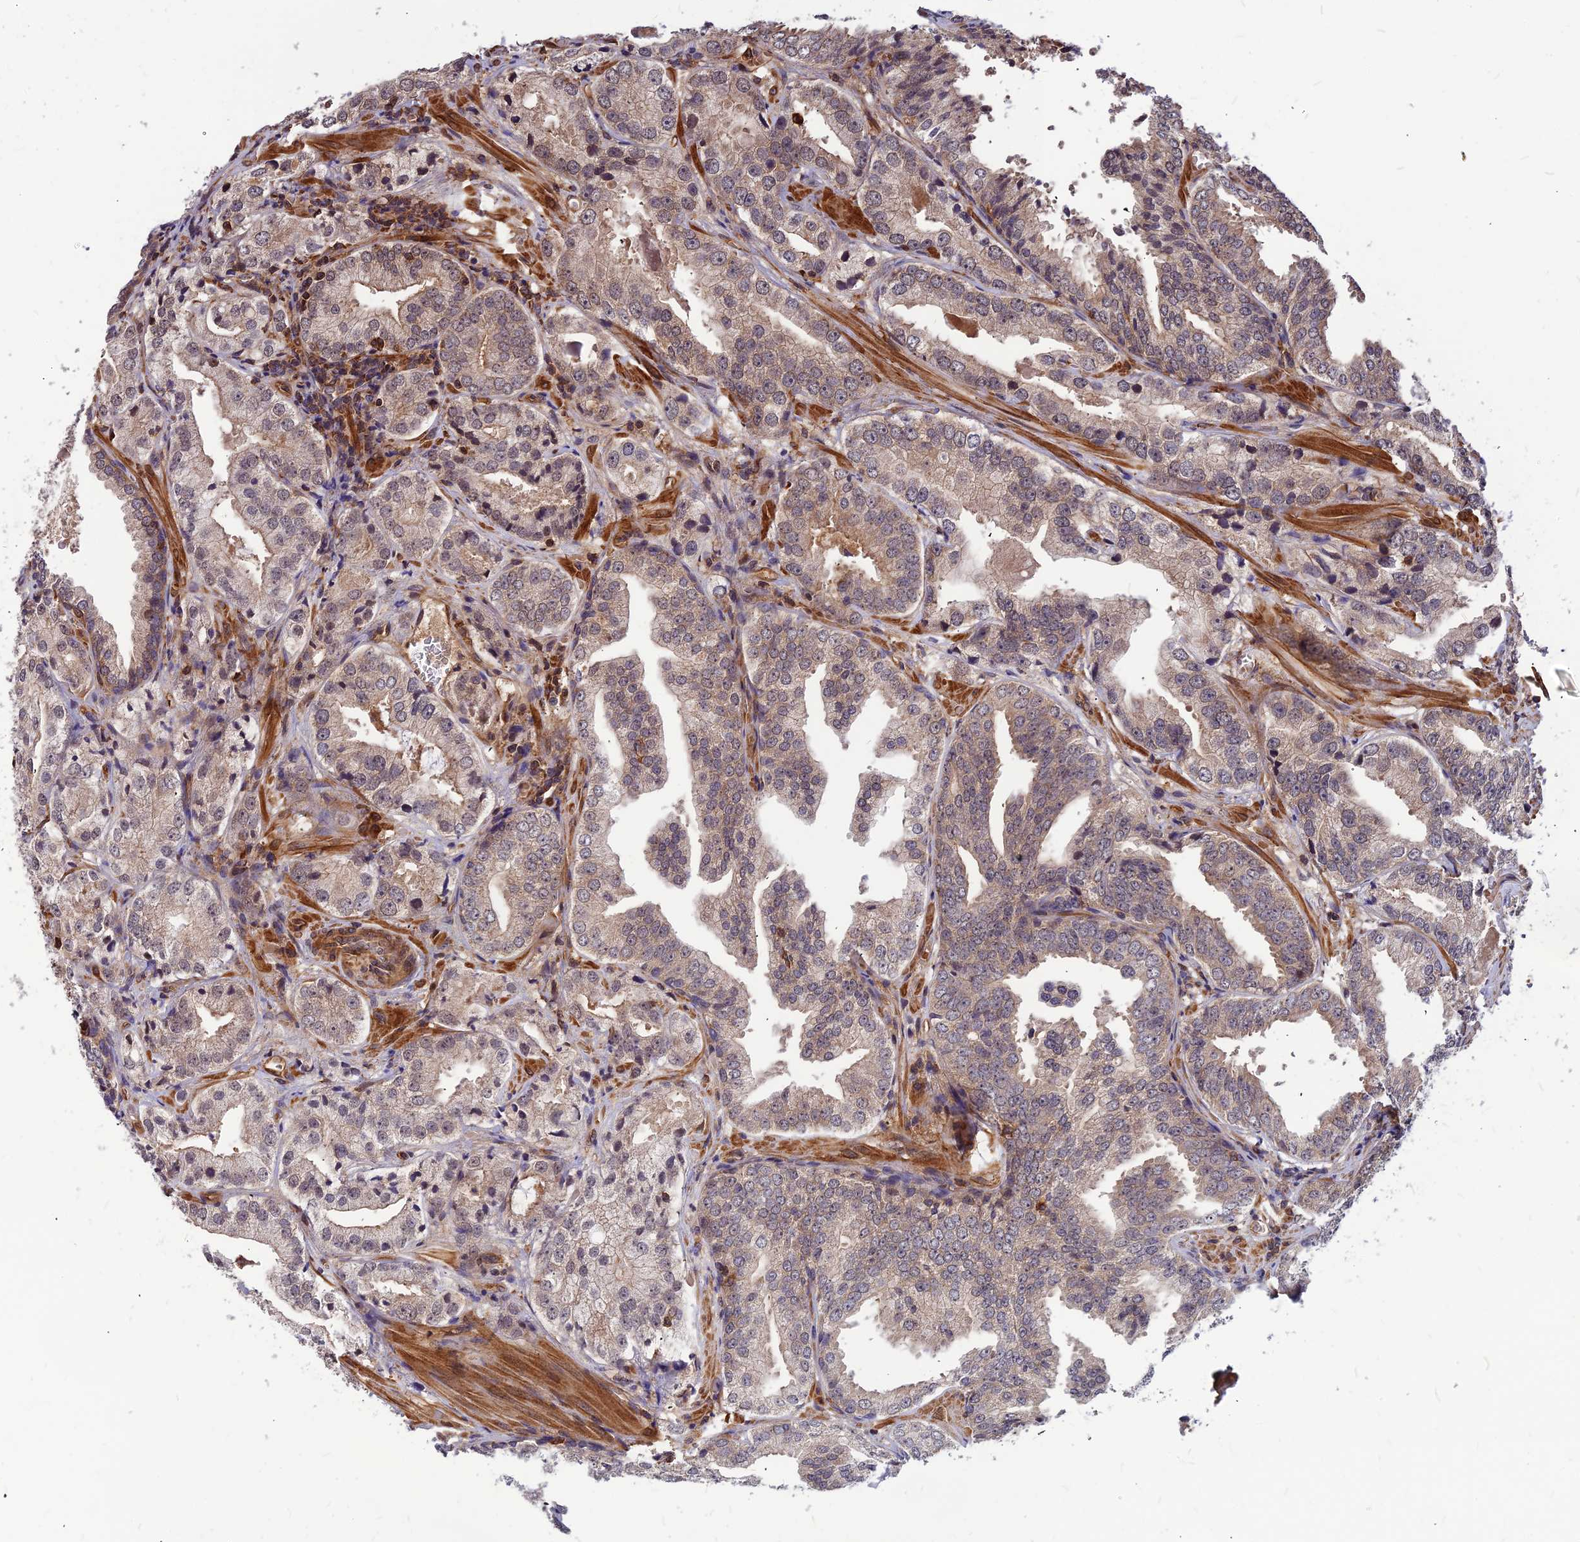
{"staining": {"intensity": "weak", "quantity": "25%-75%", "location": "cytoplasmic/membranous,nuclear"}, "tissue": "prostate cancer", "cell_type": "Tumor cells", "image_type": "cancer", "snomed": [{"axis": "morphology", "description": "Adenocarcinoma, Low grade"}, {"axis": "topography", "description": "Prostate"}], "caption": "Immunohistochemical staining of prostate cancer (low-grade adenocarcinoma) exhibits low levels of weak cytoplasmic/membranous and nuclear expression in approximately 25%-75% of tumor cells.", "gene": "ZNF467", "patient": {"sex": "male", "age": 60}}